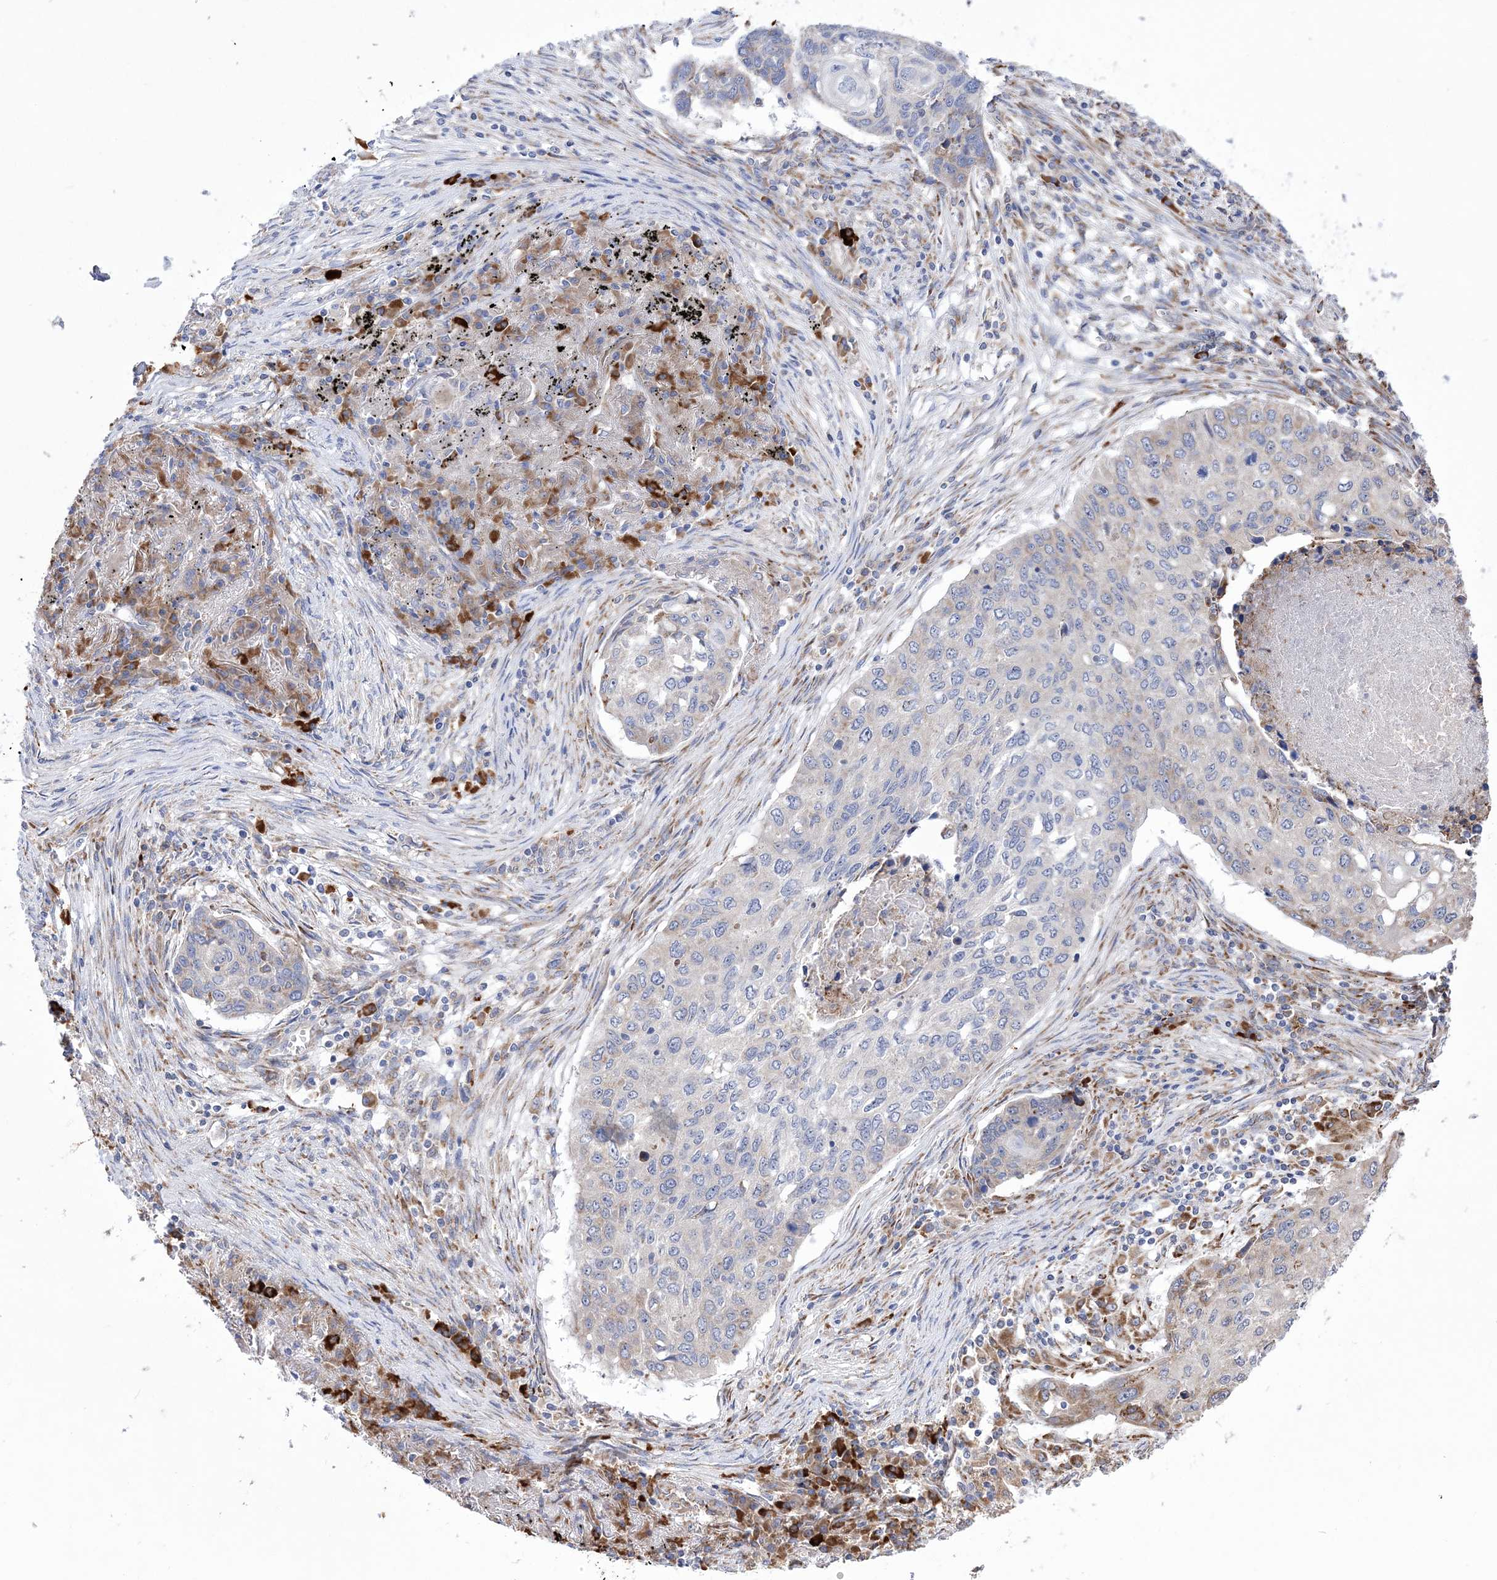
{"staining": {"intensity": "negative", "quantity": "none", "location": "none"}, "tissue": "lung cancer", "cell_type": "Tumor cells", "image_type": "cancer", "snomed": [{"axis": "morphology", "description": "Squamous cell carcinoma, NOS"}, {"axis": "topography", "description": "Lung"}], "caption": "Lung cancer was stained to show a protein in brown. There is no significant staining in tumor cells. The staining was performed using DAB (3,3'-diaminobenzidine) to visualize the protein expression in brown, while the nuclei were stained in blue with hematoxylin (Magnification: 20x).", "gene": "MED31", "patient": {"sex": "female", "age": 63}}